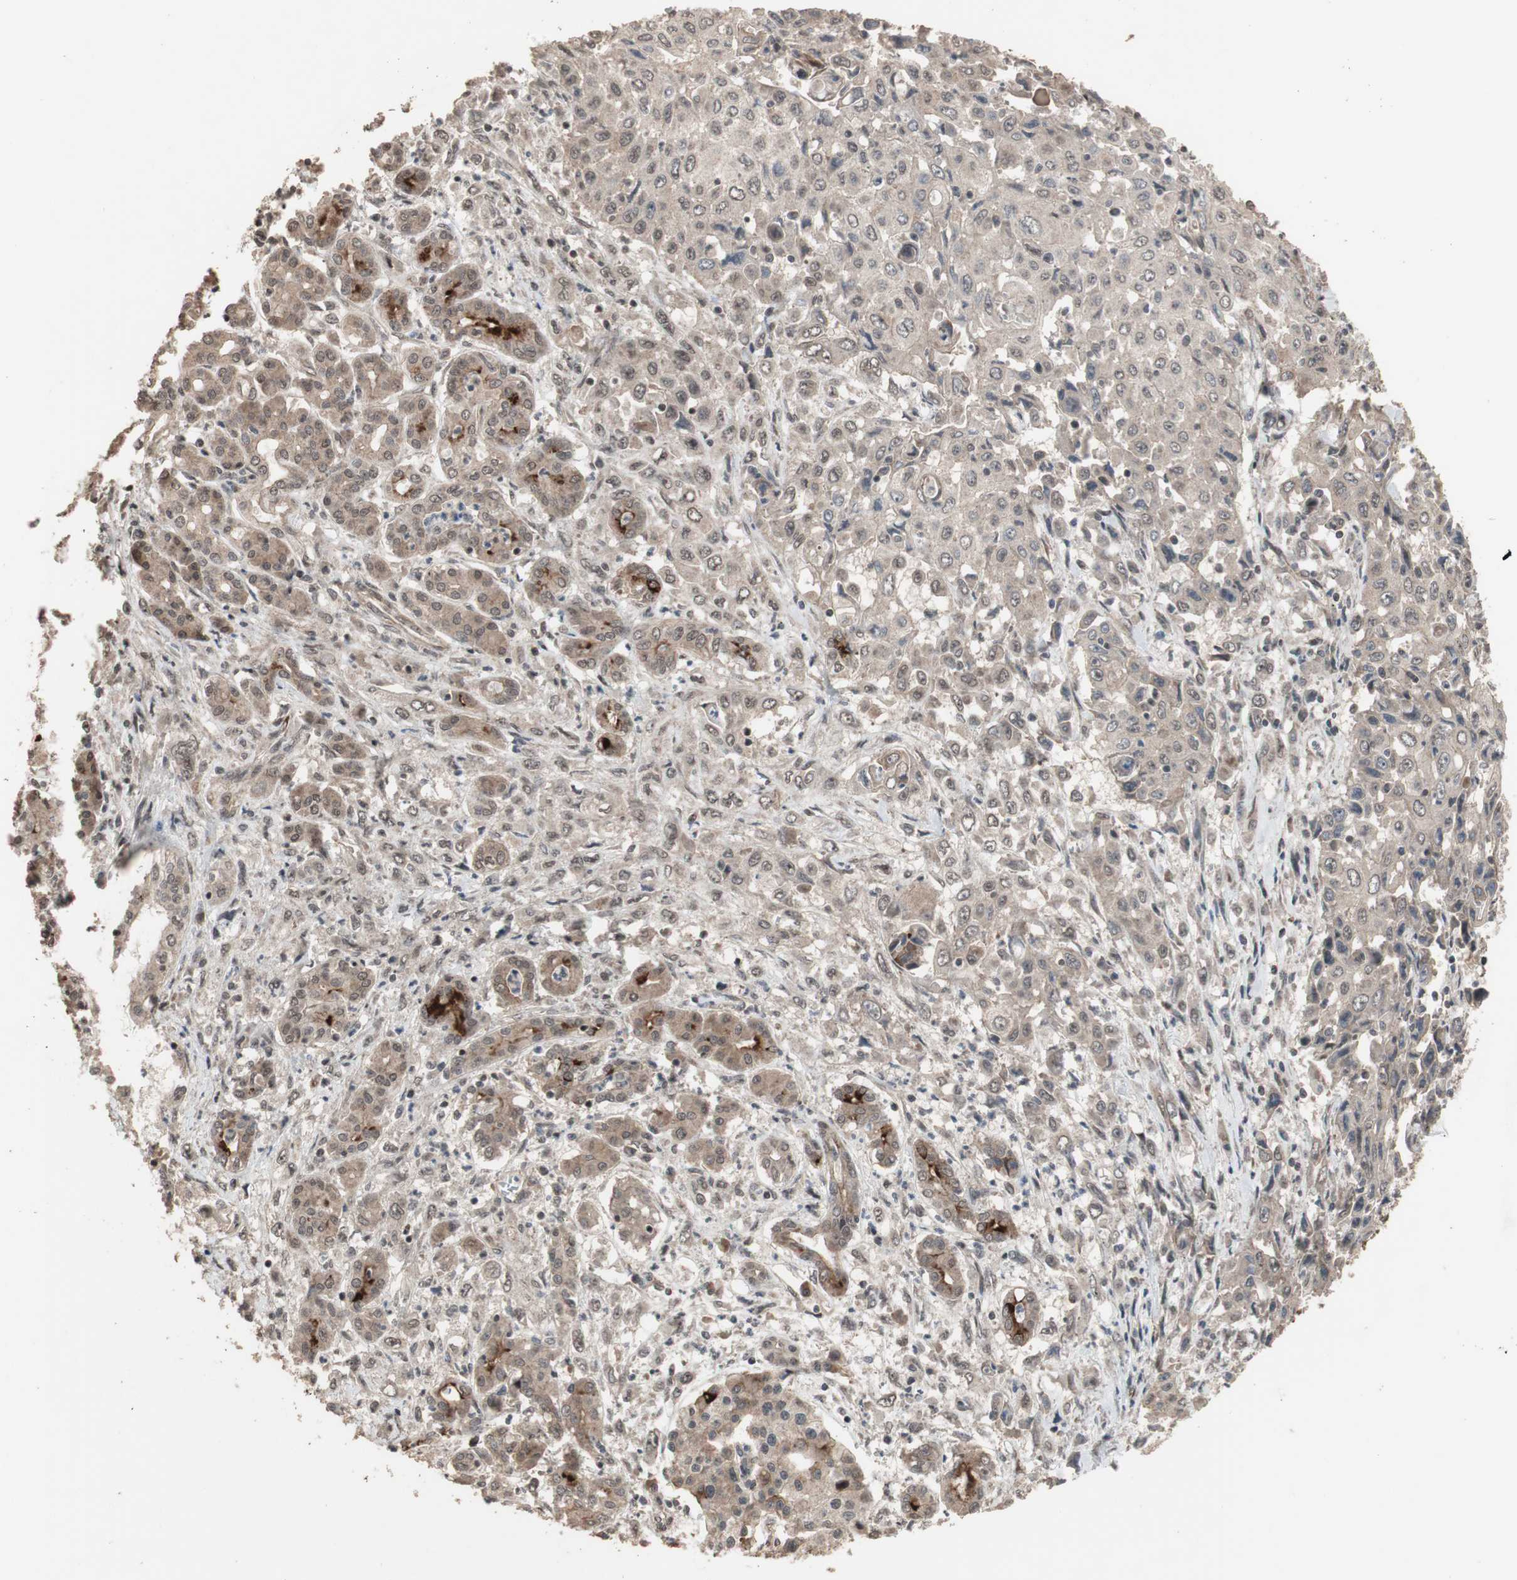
{"staining": {"intensity": "moderate", "quantity": ">75%", "location": "cytoplasmic/membranous"}, "tissue": "pancreatic cancer", "cell_type": "Tumor cells", "image_type": "cancer", "snomed": [{"axis": "morphology", "description": "Adenocarcinoma, NOS"}, {"axis": "topography", "description": "Pancreas"}], "caption": "Tumor cells show medium levels of moderate cytoplasmic/membranous expression in approximately >75% of cells in human pancreatic cancer.", "gene": "KANSL1", "patient": {"sex": "male", "age": 70}}